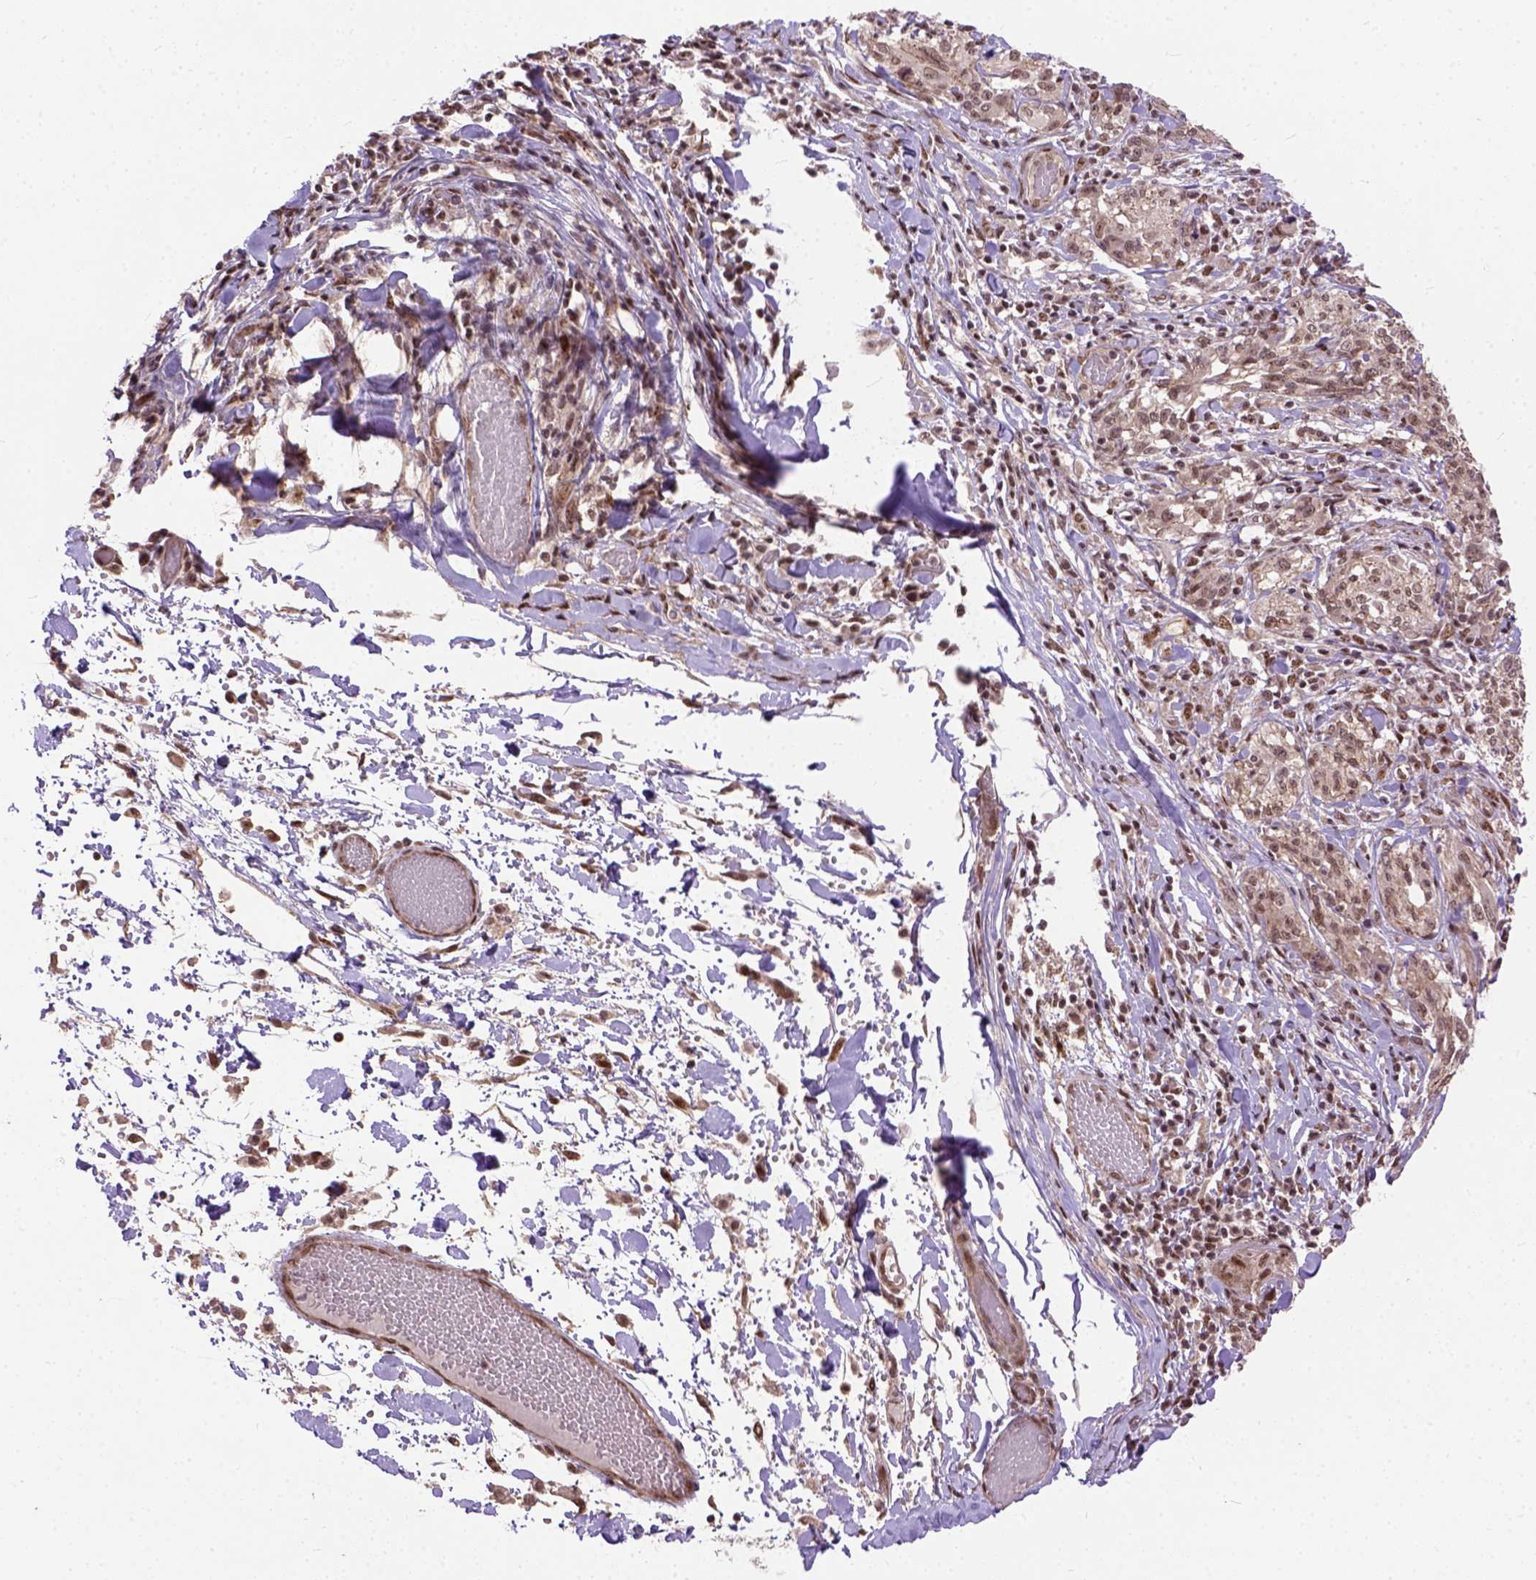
{"staining": {"intensity": "moderate", "quantity": ">75%", "location": "nuclear"}, "tissue": "melanoma", "cell_type": "Tumor cells", "image_type": "cancer", "snomed": [{"axis": "morphology", "description": "Malignant melanoma, NOS"}, {"axis": "topography", "description": "Skin"}], "caption": "Immunohistochemical staining of human melanoma exhibits medium levels of moderate nuclear protein positivity in about >75% of tumor cells.", "gene": "ZNF630", "patient": {"sex": "female", "age": 91}}